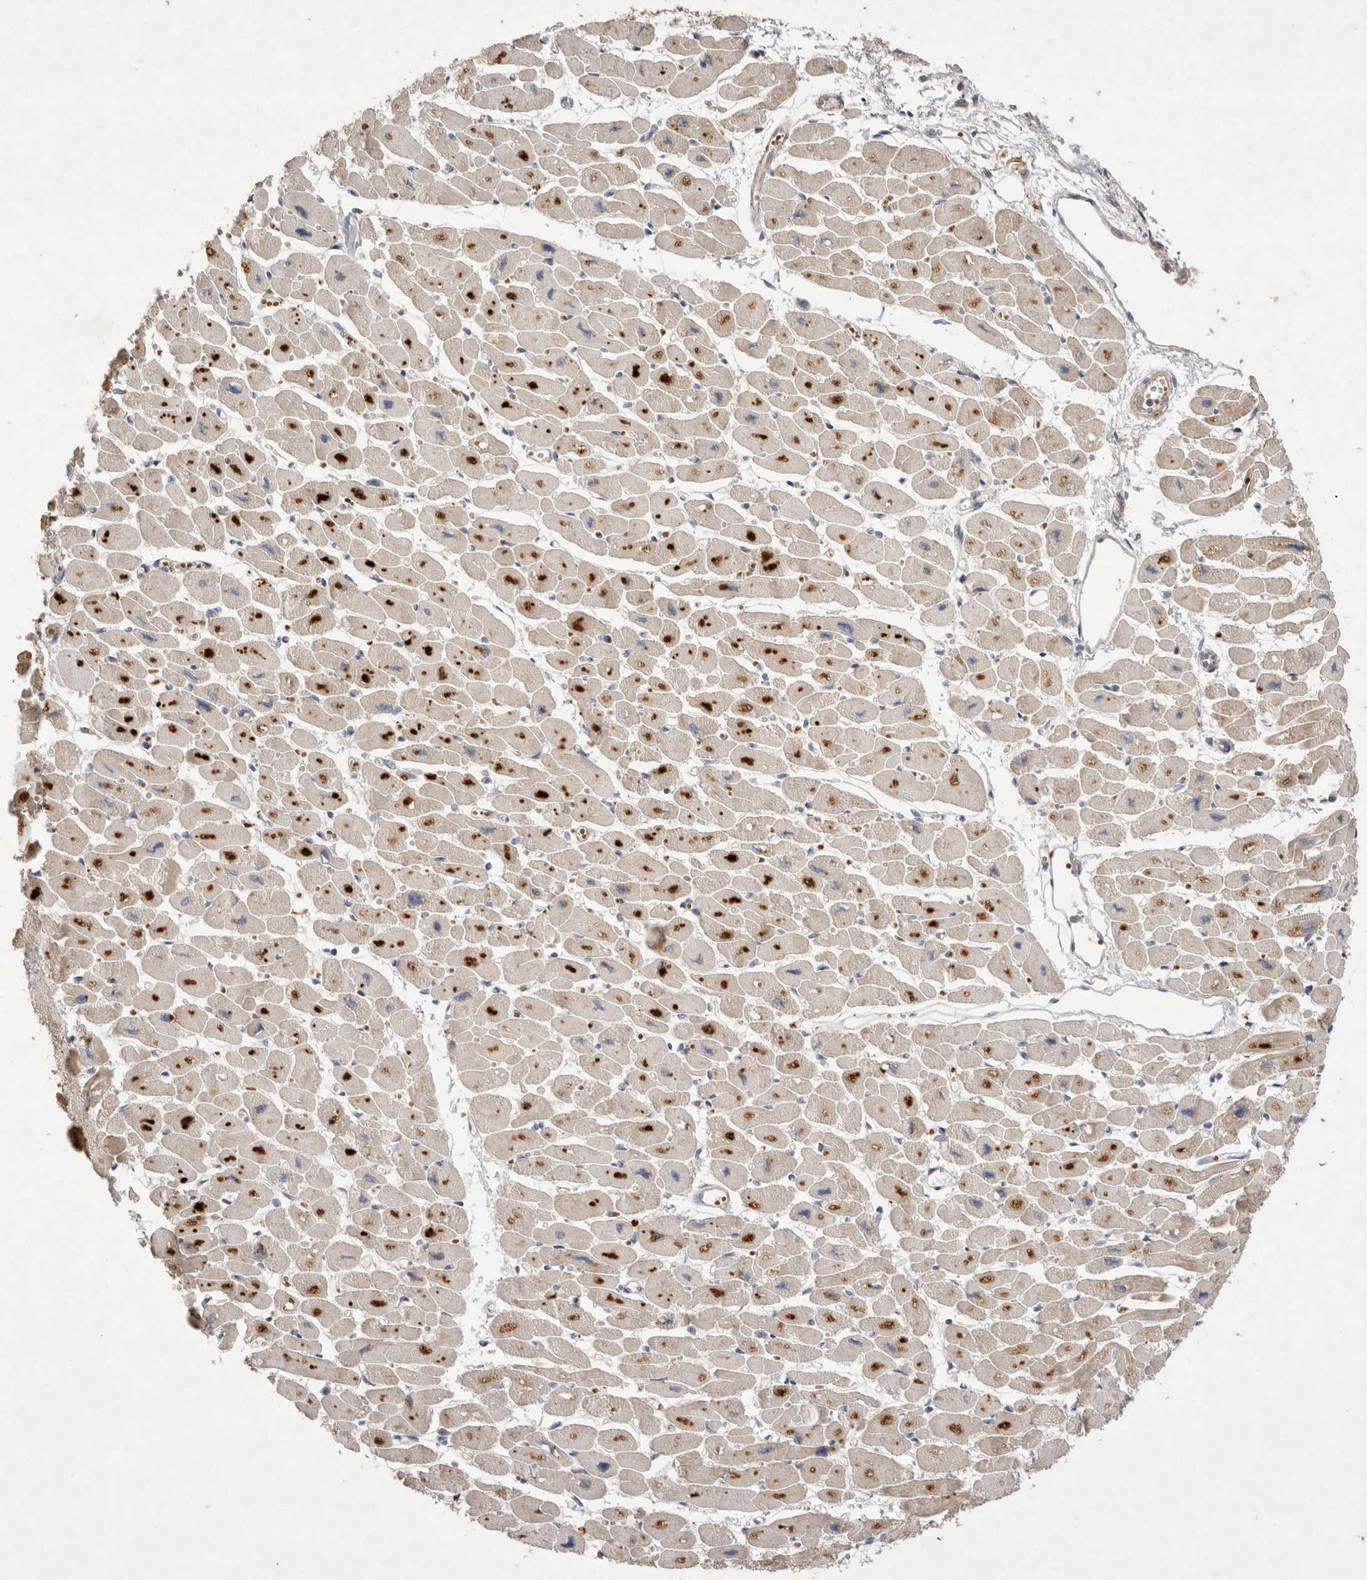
{"staining": {"intensity": "moderate", "quantity": "25%-75%", "location": "cytoplasmic/membranous"}, "tissue": "heart muscle", "cell_type": "Cardiomyocytes", "image_type": "normal", "snomed": [{"axis": "morphology", "description": "Normal tissue, NOS"}, {"axis": "topography", "description": "Heart"}], "caption": "A brown stain shows moderate cytoplasmic/membranous positivity of a protein in cardiomyocytes of normal heart muscle.", "gene": "NMU", "patient": {"sex": "female", "age": 54}}